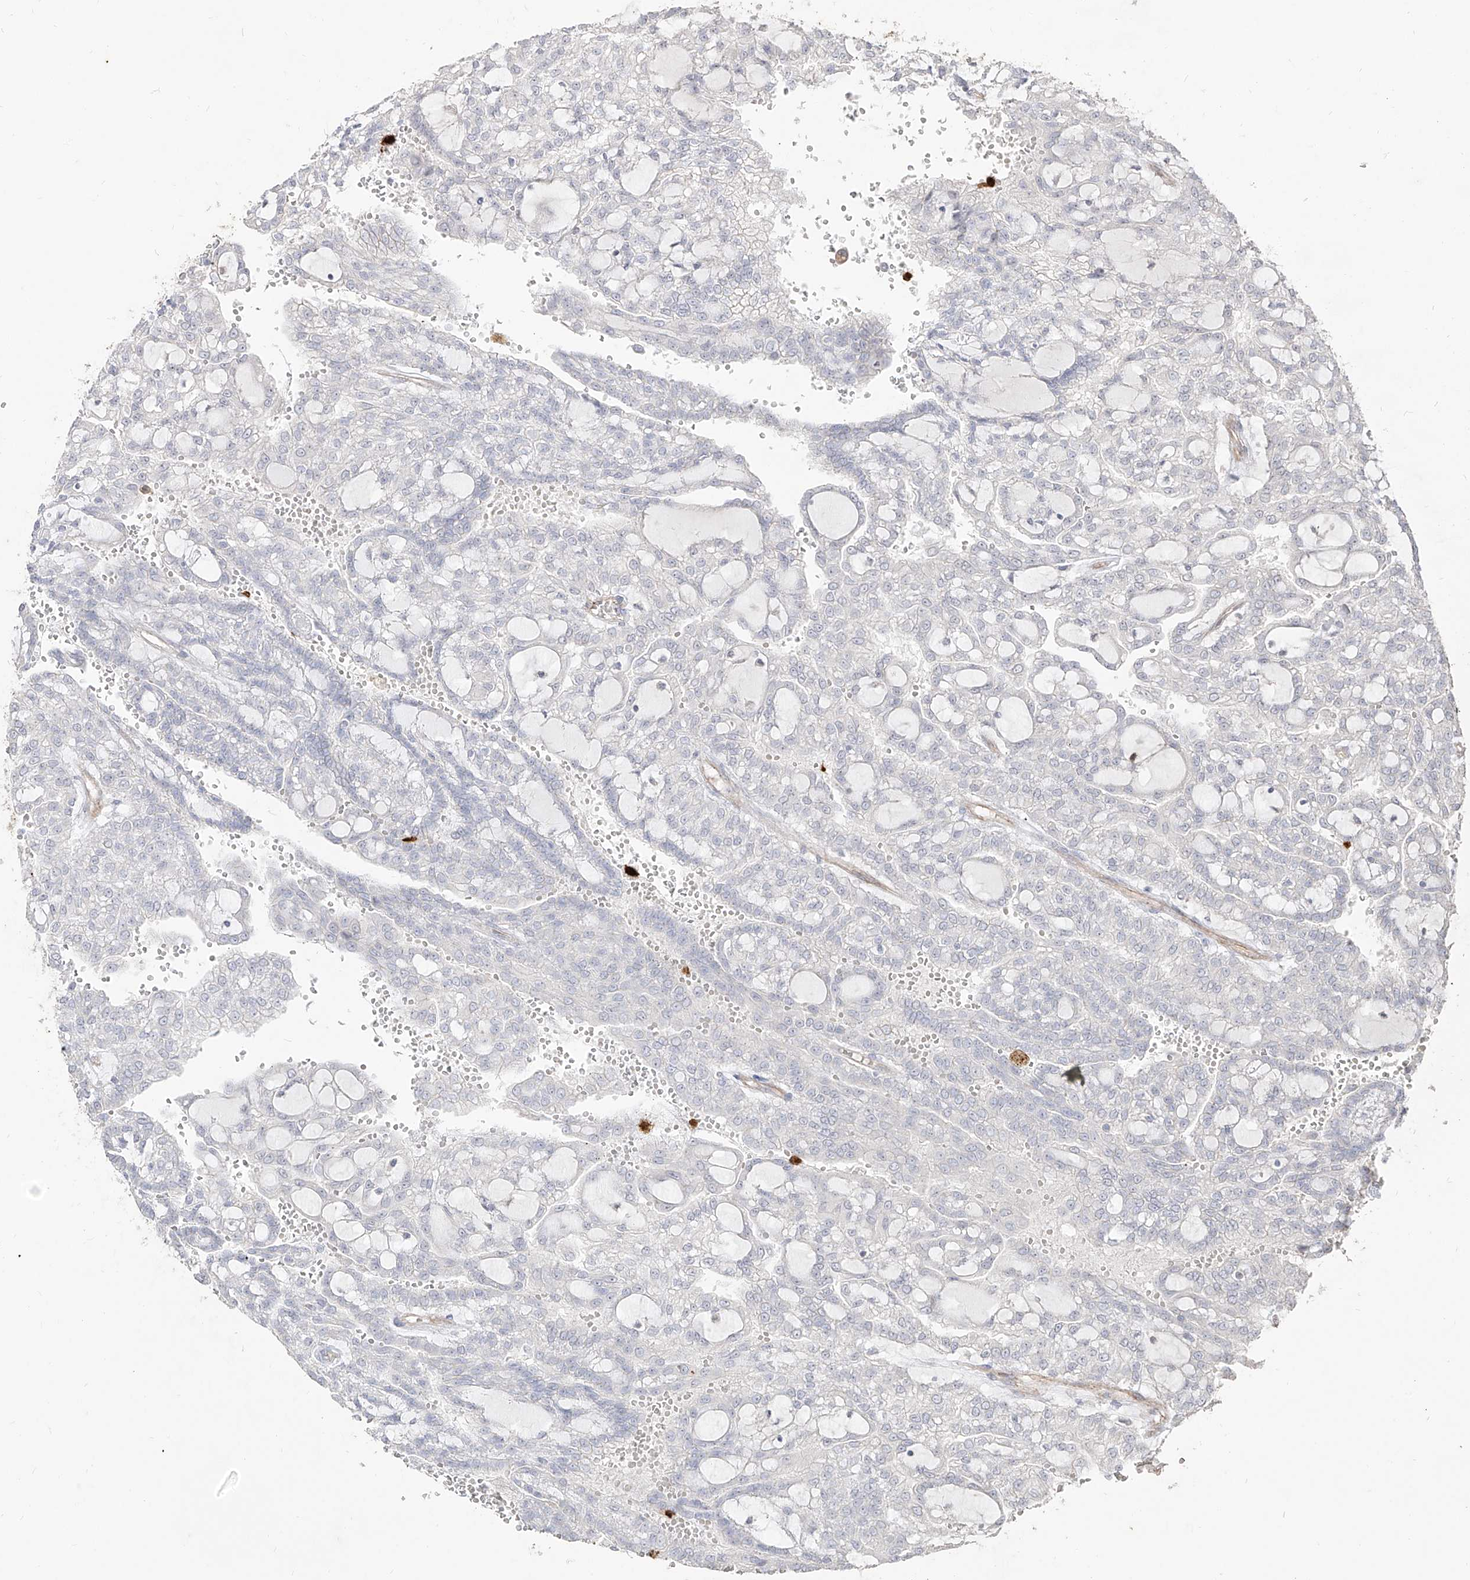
{"staining": {"intensity": "negative", "quantity": "none", "location": "none"}, "tissue": "renal cancer", "cell_type": "Tumor cells", "image_type": "cancer", "snomed": [{"axis": "morphology", "description": "Adenocarcinoma, NOS"}, {"axis": "topography", "description": "Kidney"}], "caption": "Immunohistochemistry (IHC) micrograph of human renal cancer stained for a protein (brown), which shows no positivity in tumor cells. (DAB (3,3'-diaminobenzidine) immunohistochemistry with hematoxylin counter stain).", "gene": "ZNF227", "patient": {"sex": "male", "age": 63}}